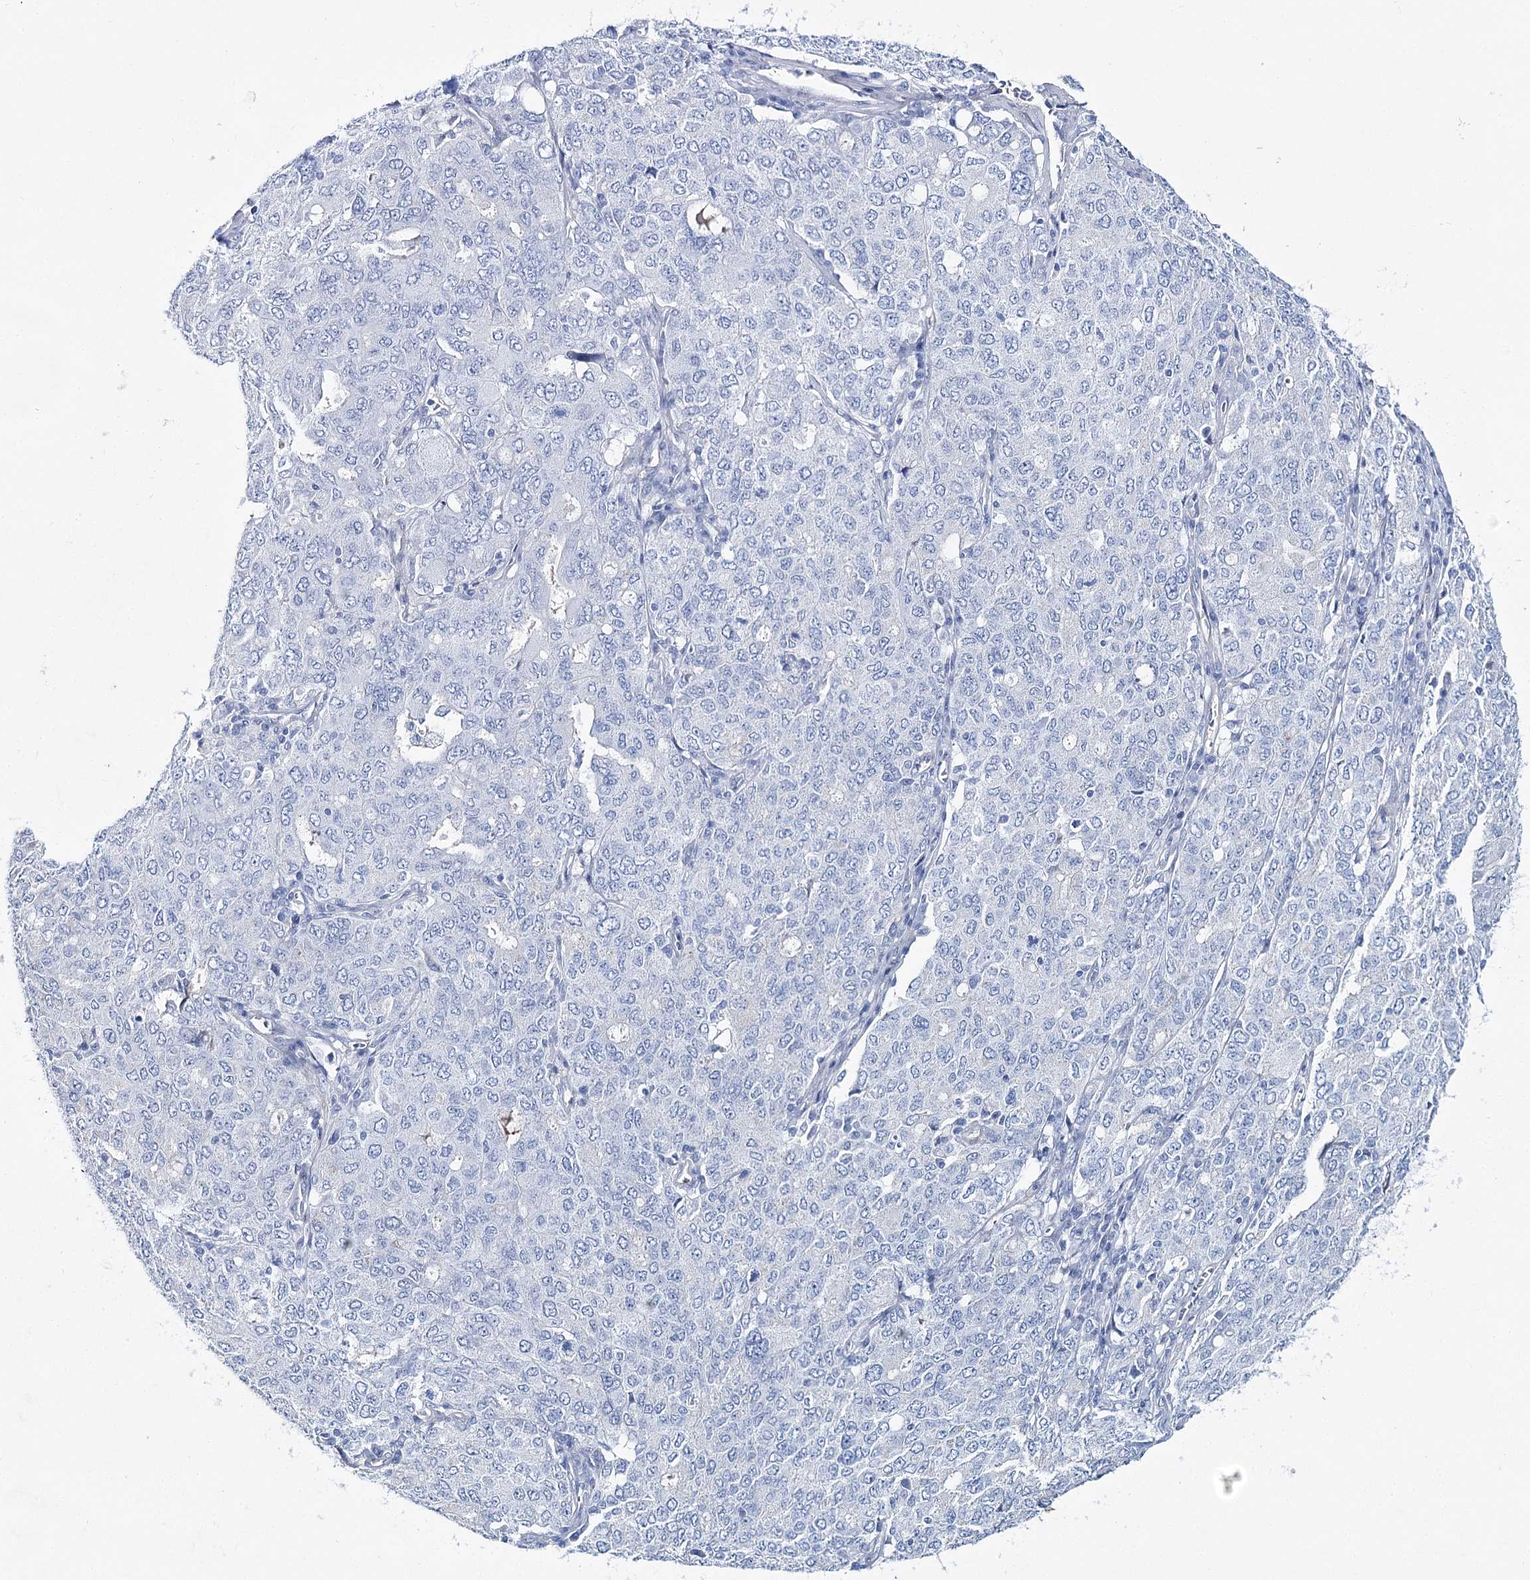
{"staining": {"intensity": "negative", "quantity": "none", "location": "none"}, "tissue": "ovarian cancer", "cell_type": "Tumor cells", "image_type": "cancer", "snomed": [{"axis": "morphology", "description": "Carcinoma, endometroid"}, {"axis": "topography", "description": "Ovary"}], "caption": "Protein analysis of ovarian cancer exhibits no significant staining in tumor cells.", "gene": "ANKRD23", "patient": {"sex": "female", "age": 62}}